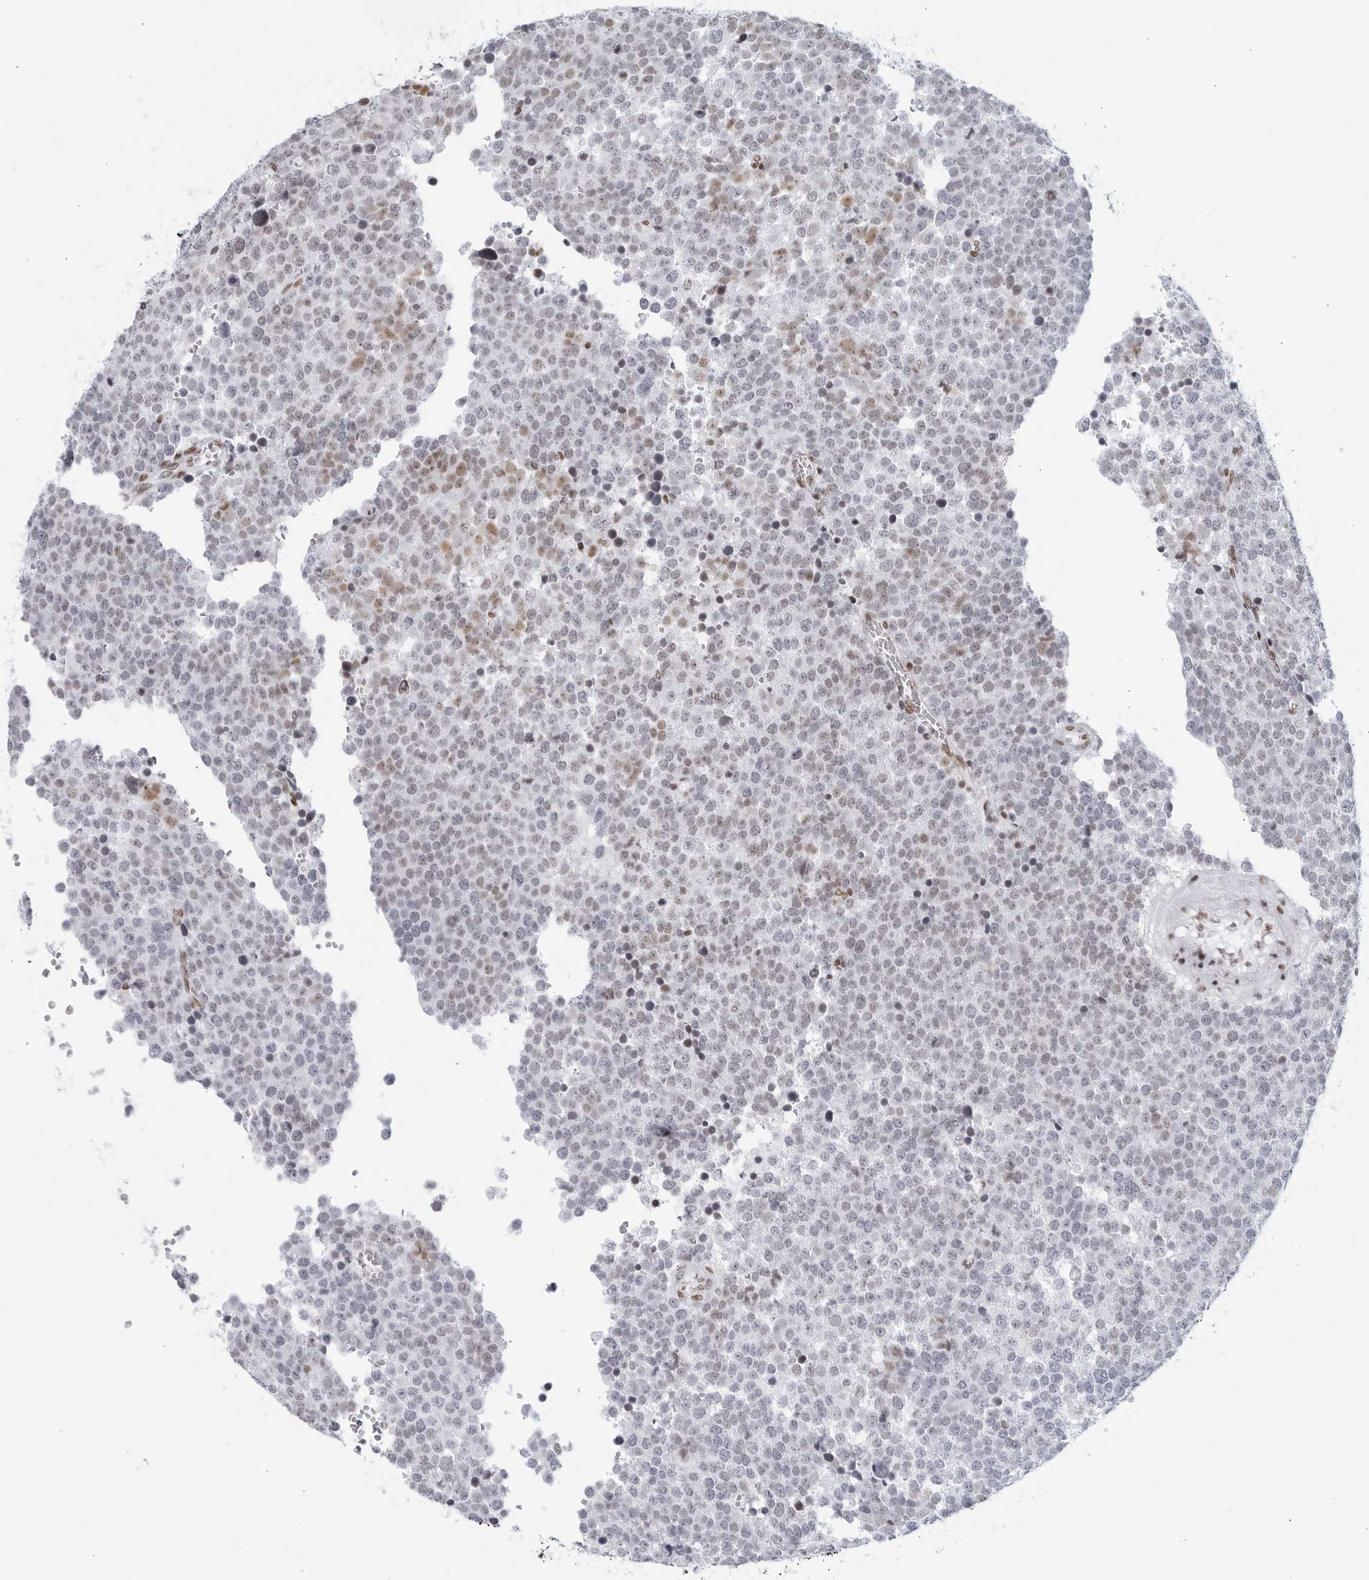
{"staining": {"intensity": "moderate", "quantity": "<25%", "location": "nuclear"}, "tissue": "testis cancer", "cell_type": "Tumor cells", "image_type": "cancer", "snomed": [{"axis": "morphology", "description": "Seminoma, NOS"}, {"axis": "topography", "description": "Testis"}], "caption": "Brown immunohistochemical staining in human testis cancer (seminoma) exhibits moderate nuclear expression in approximately <25% of tumor cells. (brown staining indicates protein expression, while blue staining denotes nuclei).", "gene": "HP1BP3", "patient": {"sex": "male", "age": 71}}